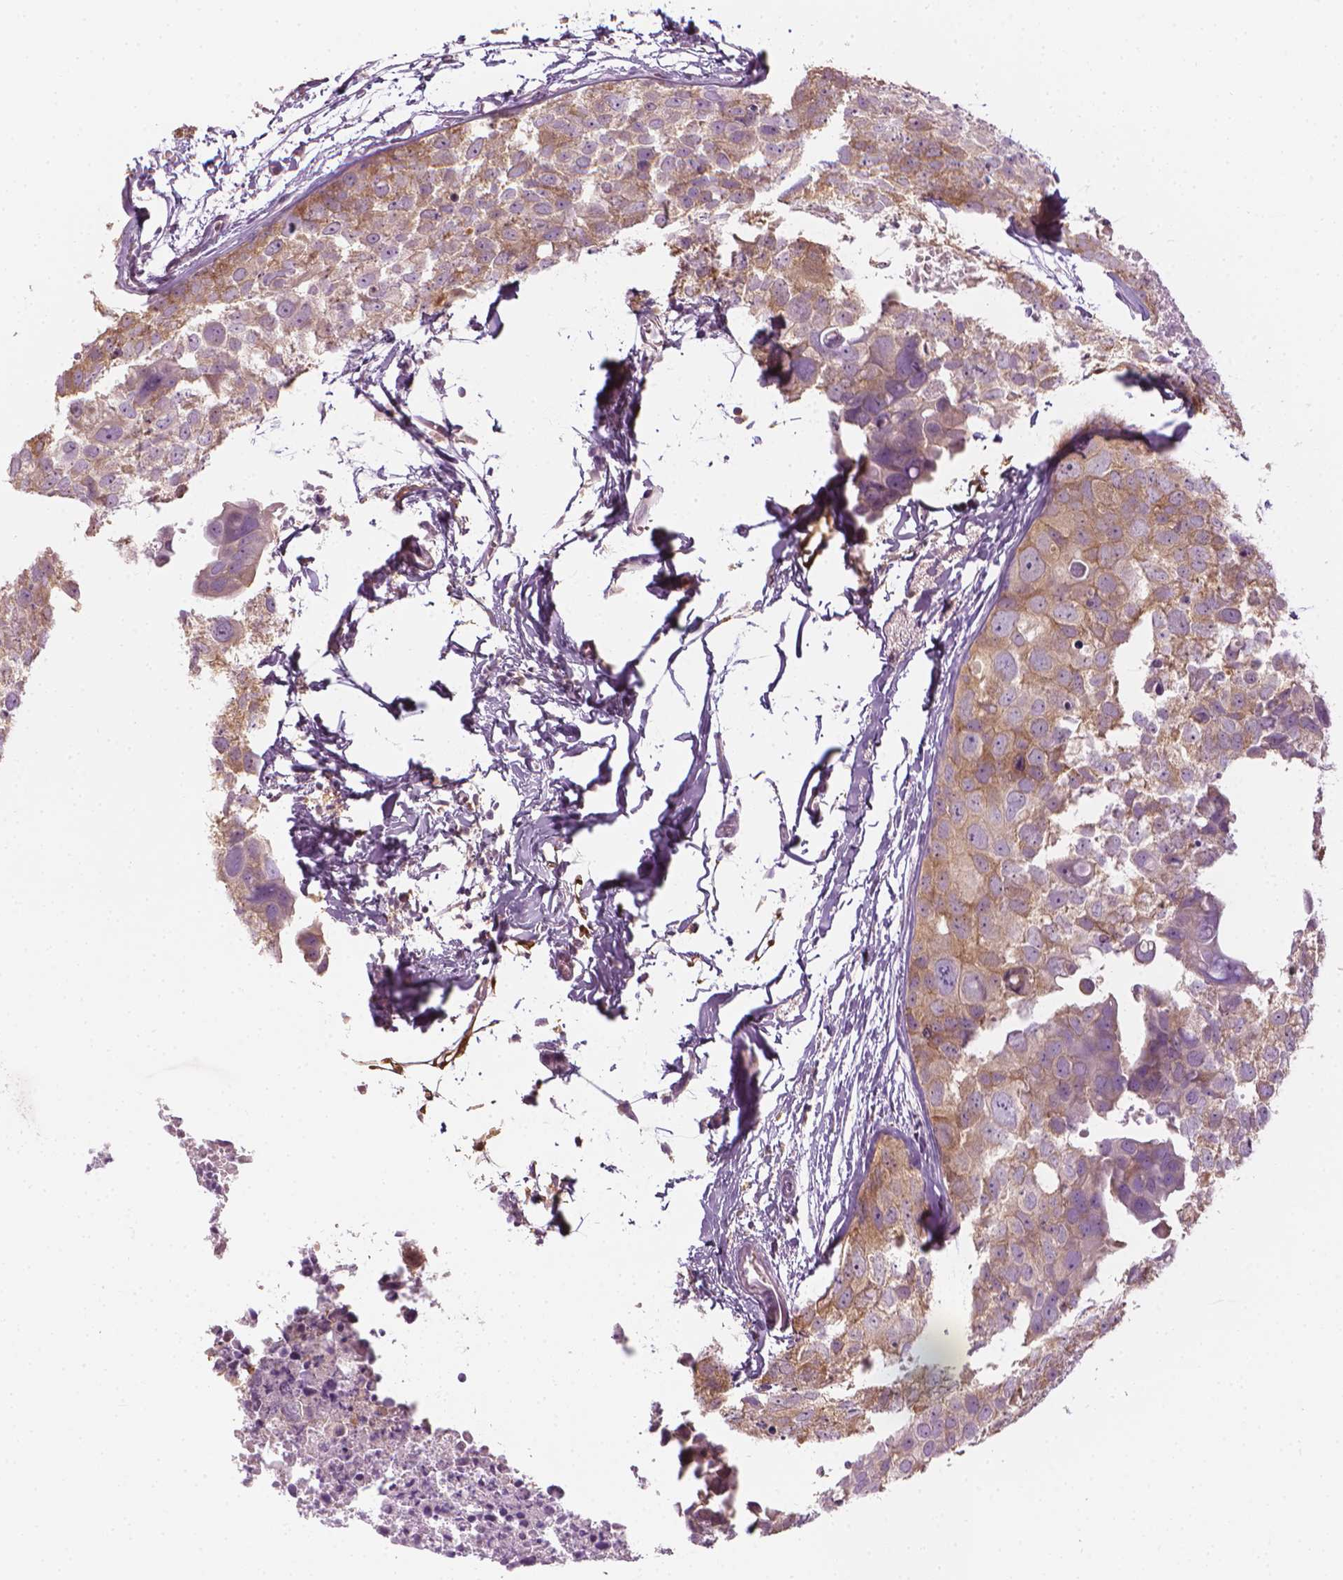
{"staining": {"intensity": "weak", "quantity": ">75%", "location": "cytoplasmic/membranous"}, "tissue": "breast cancer", "cell_type": "Tumor cells", "image_type": "cancer", "snomed": [{"axis": "morphology", "description": "Duct carcinoma"}, {"axis": "topography", "description": "Breast"}], "caption": "The micrograph demonstrates a brown stain indicating the presence of a protein in the cytoplasmic/membranous of tumor cells in breast intraductal carcinoma.", "gene": "SHMT1", "patient": {"sex": "female", "age": 38}}